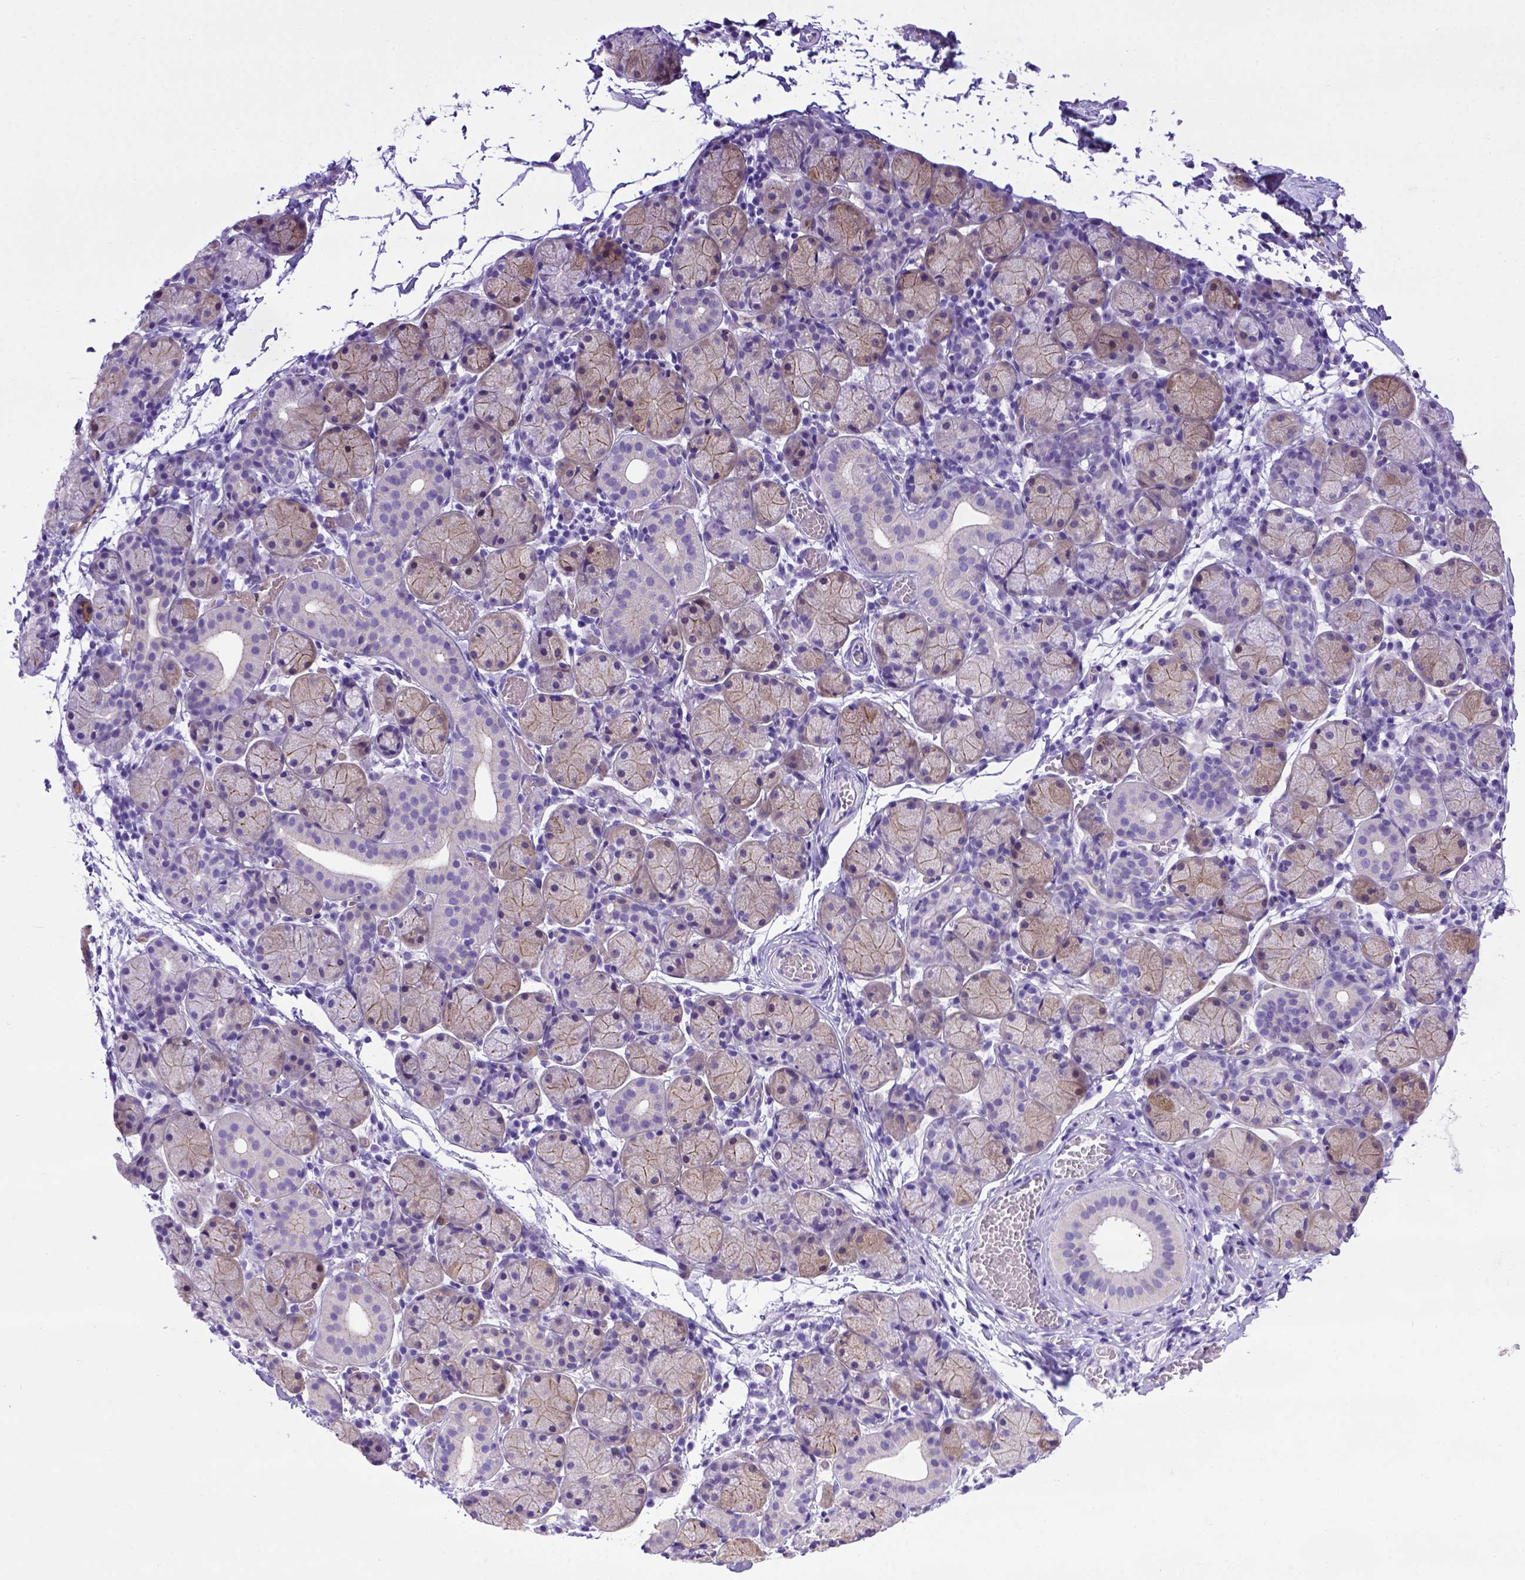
{"staining": {"intensity": "weak", "quantity": "<25%", "location": "cytoplasmic/membranous"}, "tissue": "salivary gland", "cell_type": "Glandular cells", "image_type": "normal", "snomed": [{"axis": "morphology", "description": "Normal tissue, NOS"}, {"axis": "topography", "description": "Salivary gland"}], "caption": "DAB immunohistochemical staining of unremarkable human salivary gland demonstrates no significant expression in glandular cells.", "gene": "ADAM12", "patient": {"sex": "female", "age": 24}}